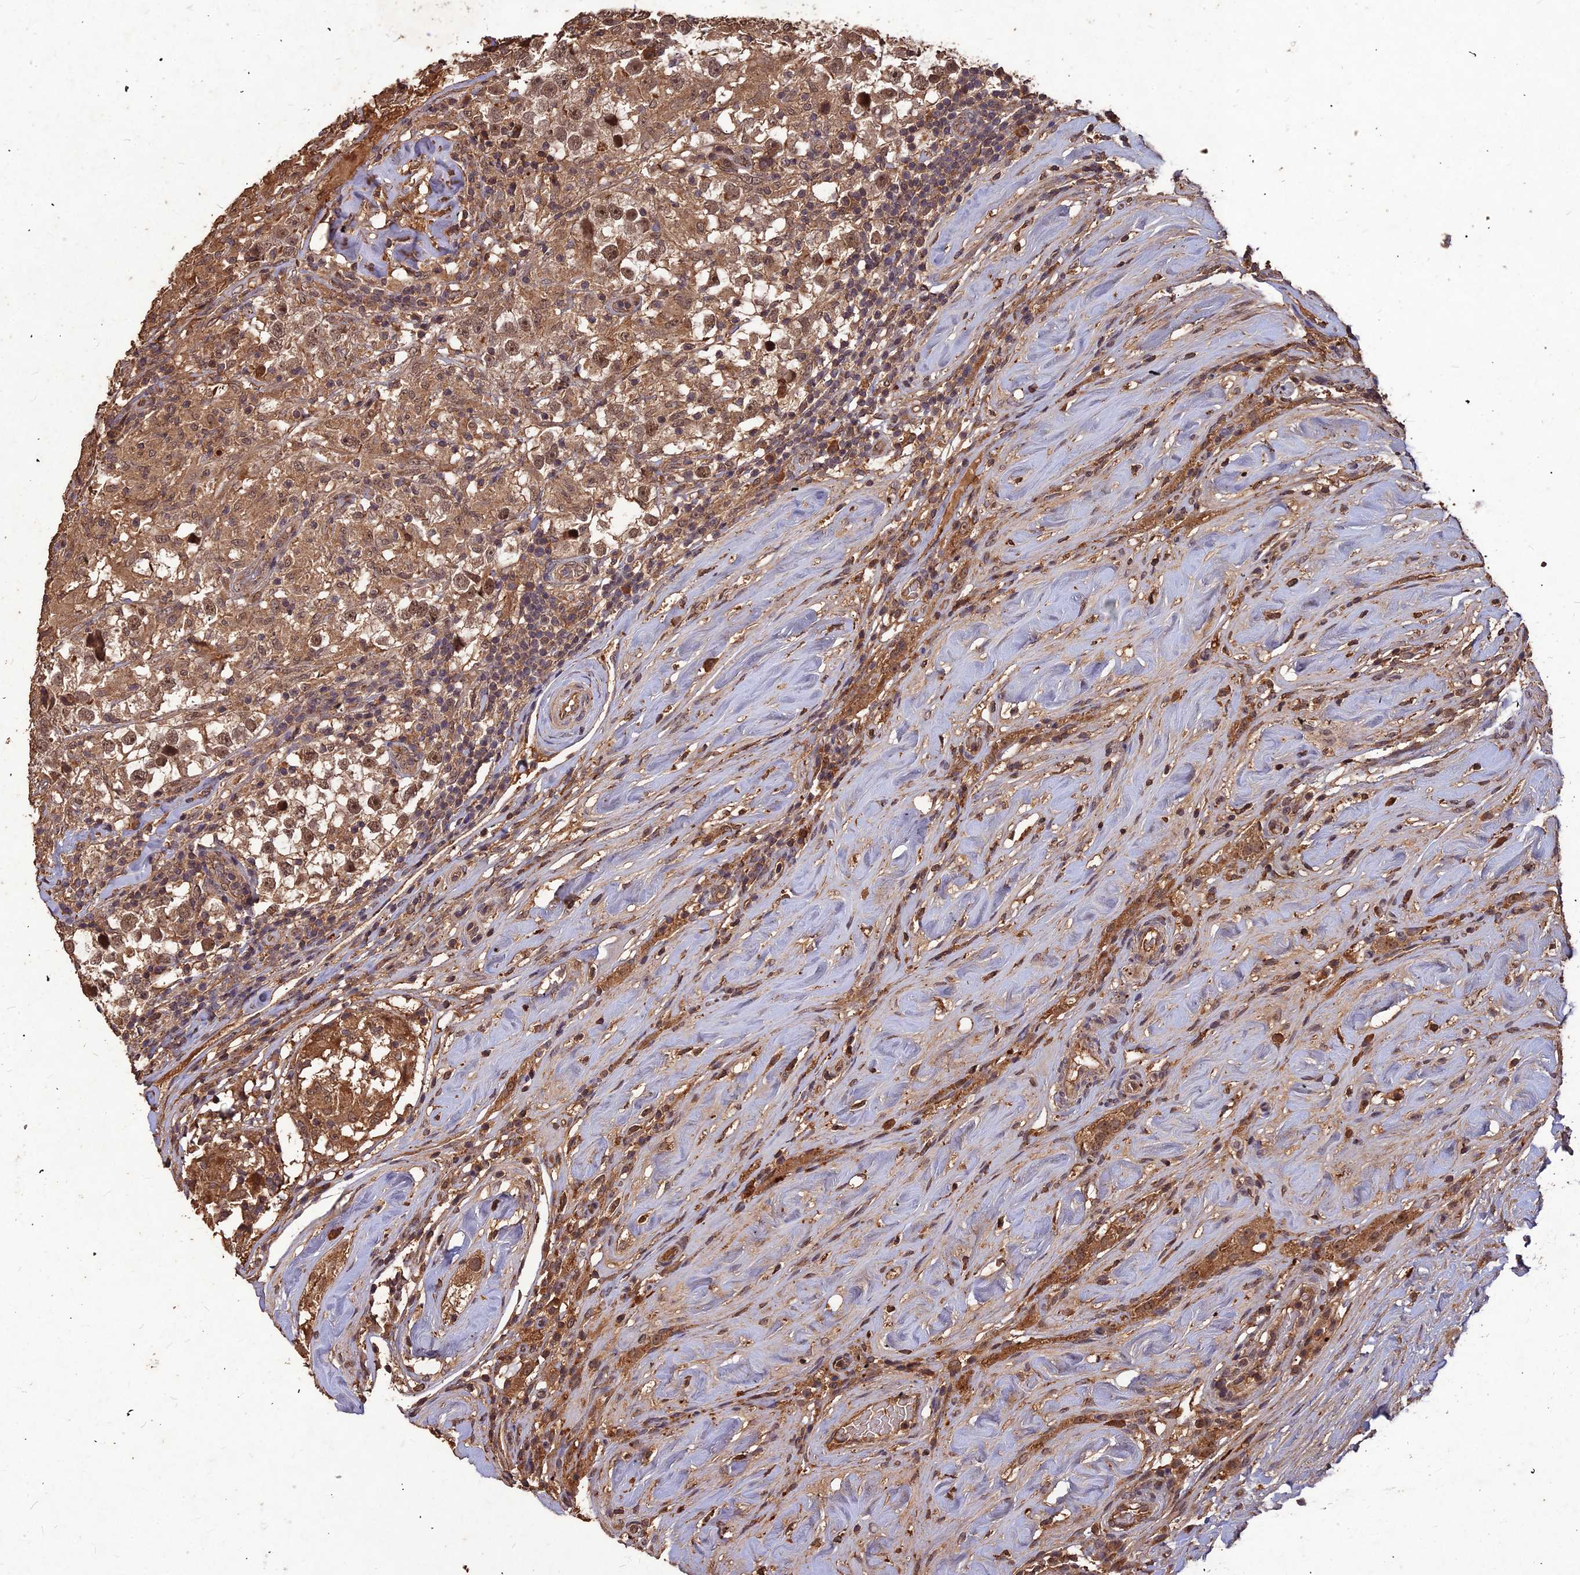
{"staining": {"intensity": "moderate", "quantity": ">75%", "location": "cytoplasmic/membranous,nuclear"}, "tissue": "testis cancer", "cell_type": "Tumor cells", "image_type": "cancer", "snomed": [{"axis": "morphology", "description": "Seminoma, NOS"}, {"axis": "topography", "description": "Testis"}], "caption": "Testis cancer was stained to show a protein in brown. There is medium levels of moderate cytoplasmic/membranous and nuclear expression in approximately >75% of tumor cells. (Brightfield microscopy of DAB IHC at high magnification).", "gene": "SYMPK", "patient": {"sex": "male", "age": 46}}